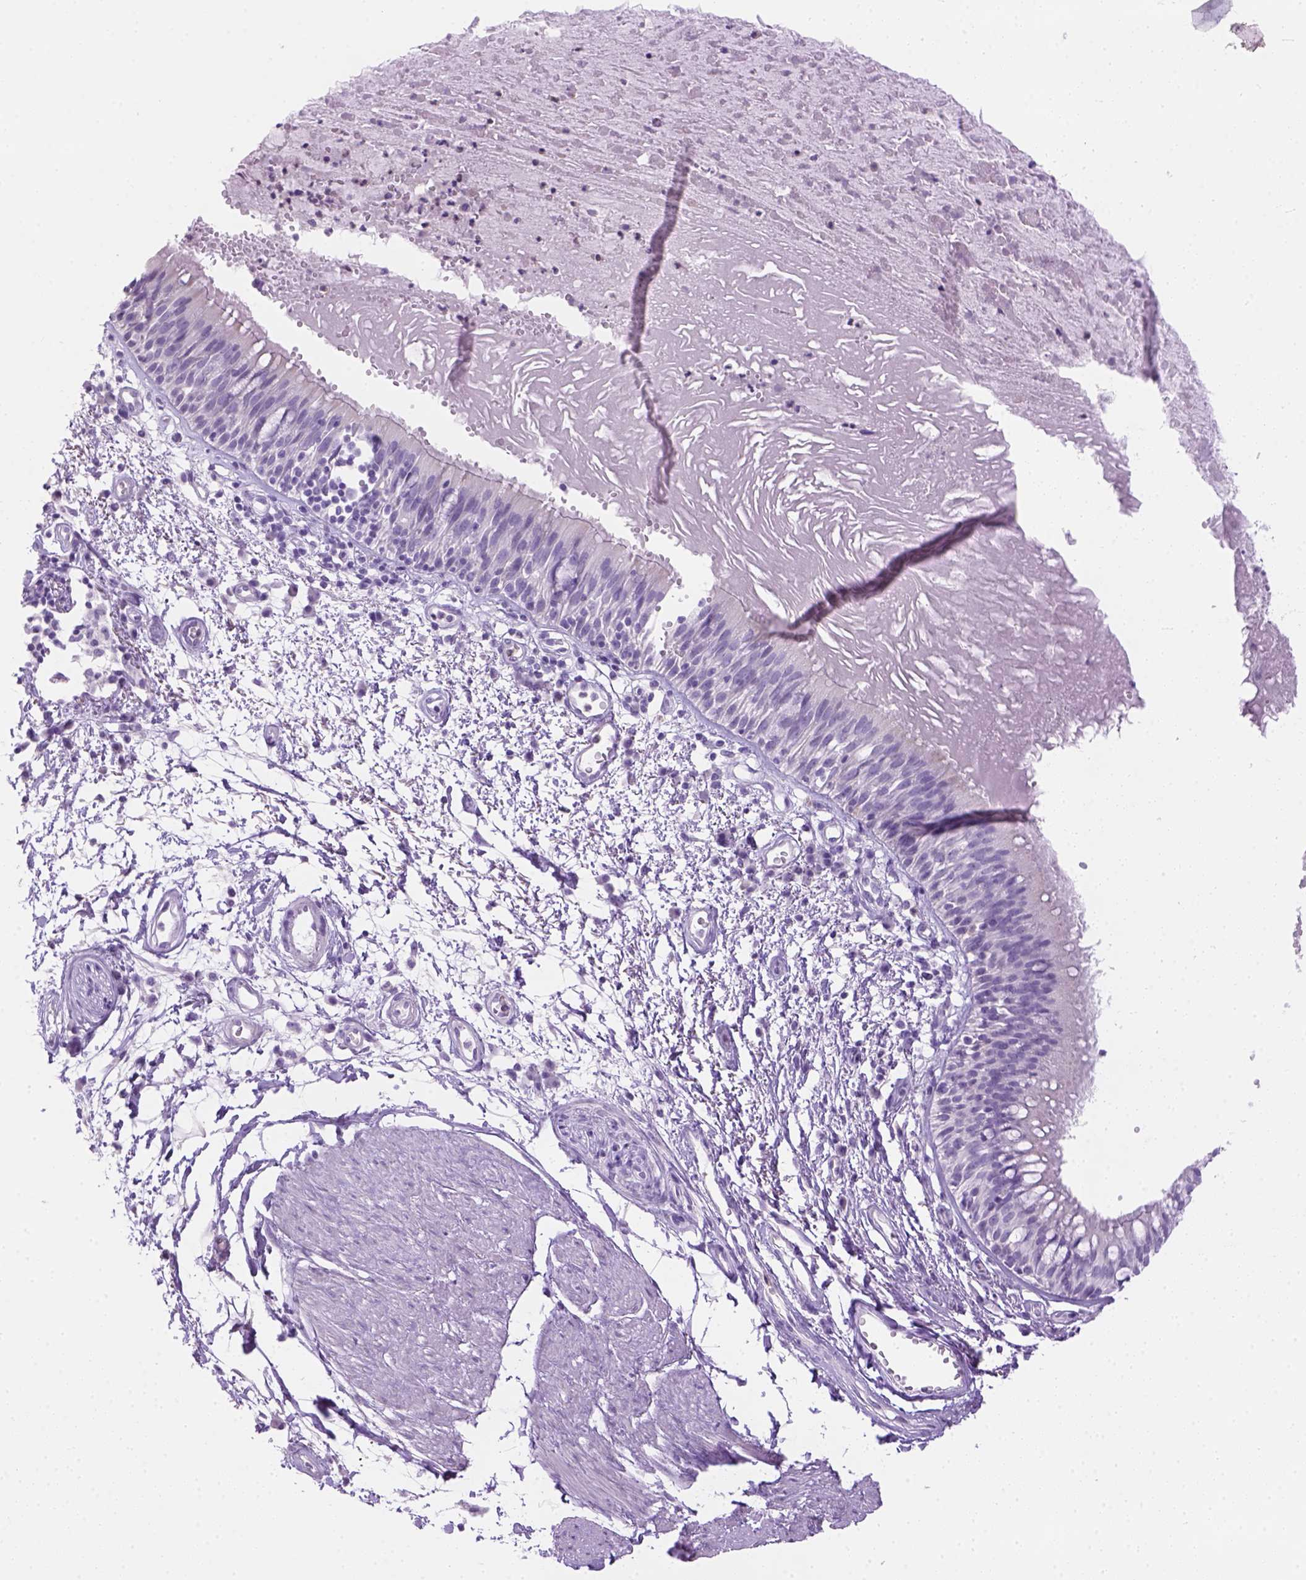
{"staining": {"intensity": "negative", "quantity": "none", "location": "none"}, "tissue": "bronchus", "cell_type": "Respiratory epithelial cells", "image_type": "normal", "snomed": [{"axis": "morphology", "description": "Normal tissue, NOS"}, {"axis": "morphology", "description": "Squamous cell carcinoma, NOS"}, {"axis": "topography", "description": "Cartilage tissue"}, {"axis": "topography", "description": "Bronchus"}, {"axis": "topography", "description": "Lung"}], "caption": "Histopathology image shows no significant protein staining in respiratory epithelial cells of unremarkable bronchus.", "gene": "TMEM38A", "patient": {"sex": "male", "age": 66}}